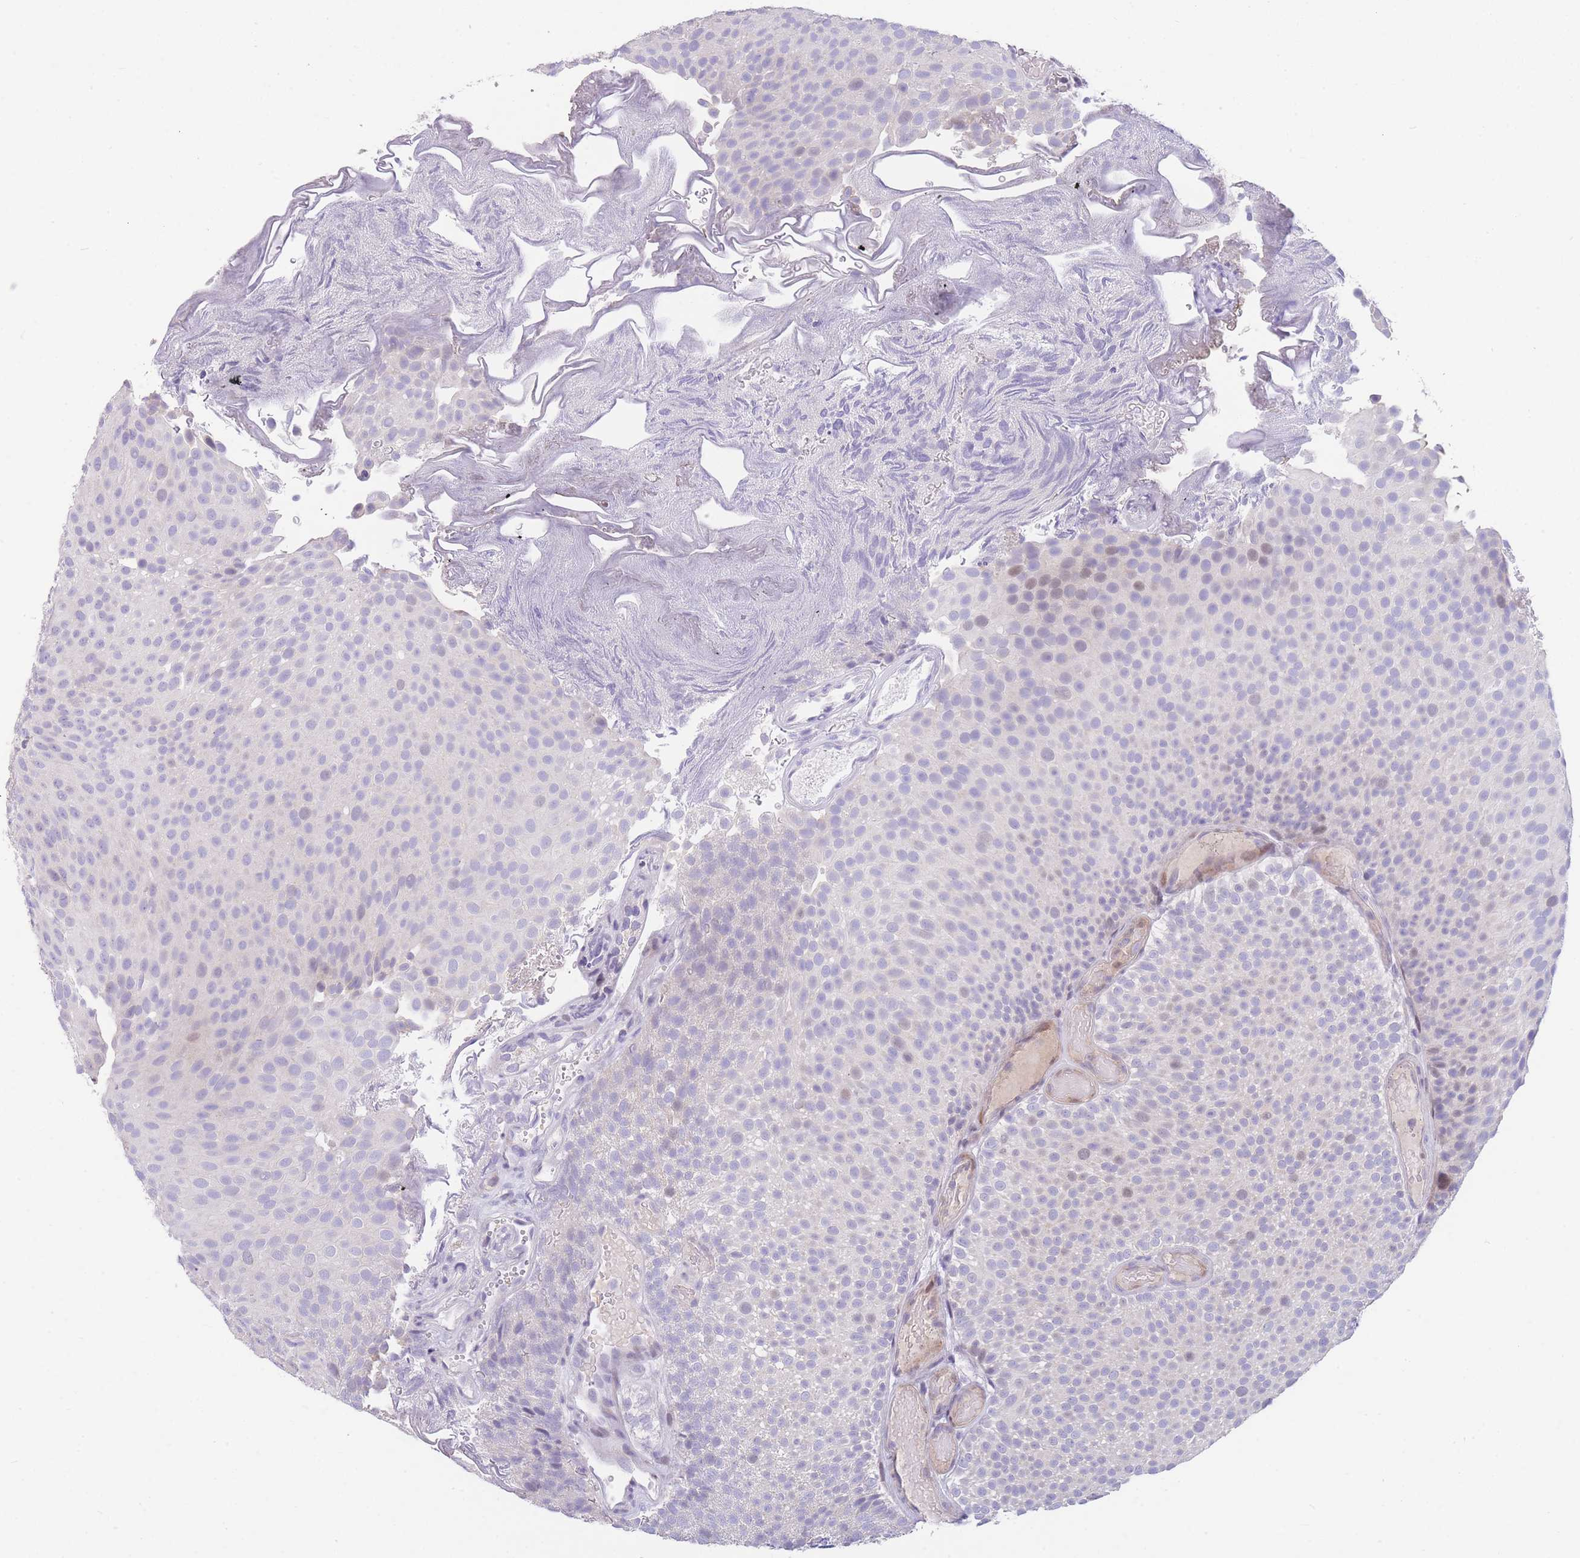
{"staining": {"intensity": "negative", "quantity": "none", "location": "none"}, "tissue": "urothelial cancer", "cell_type": "Tumor cells", "image_type": "cancer", "snomed": [{"axis": "morphology", "description": "Urothelial carcinoma, Low grade"}, {"axis": "topography", "description": "Urinary bladder"}], "caption": "Urothelial cancer stained for a protein using IHC shows no positivity tumor cells.", "gene": "SHCBP1", "patient": {"sex": "male", "age": 78}}